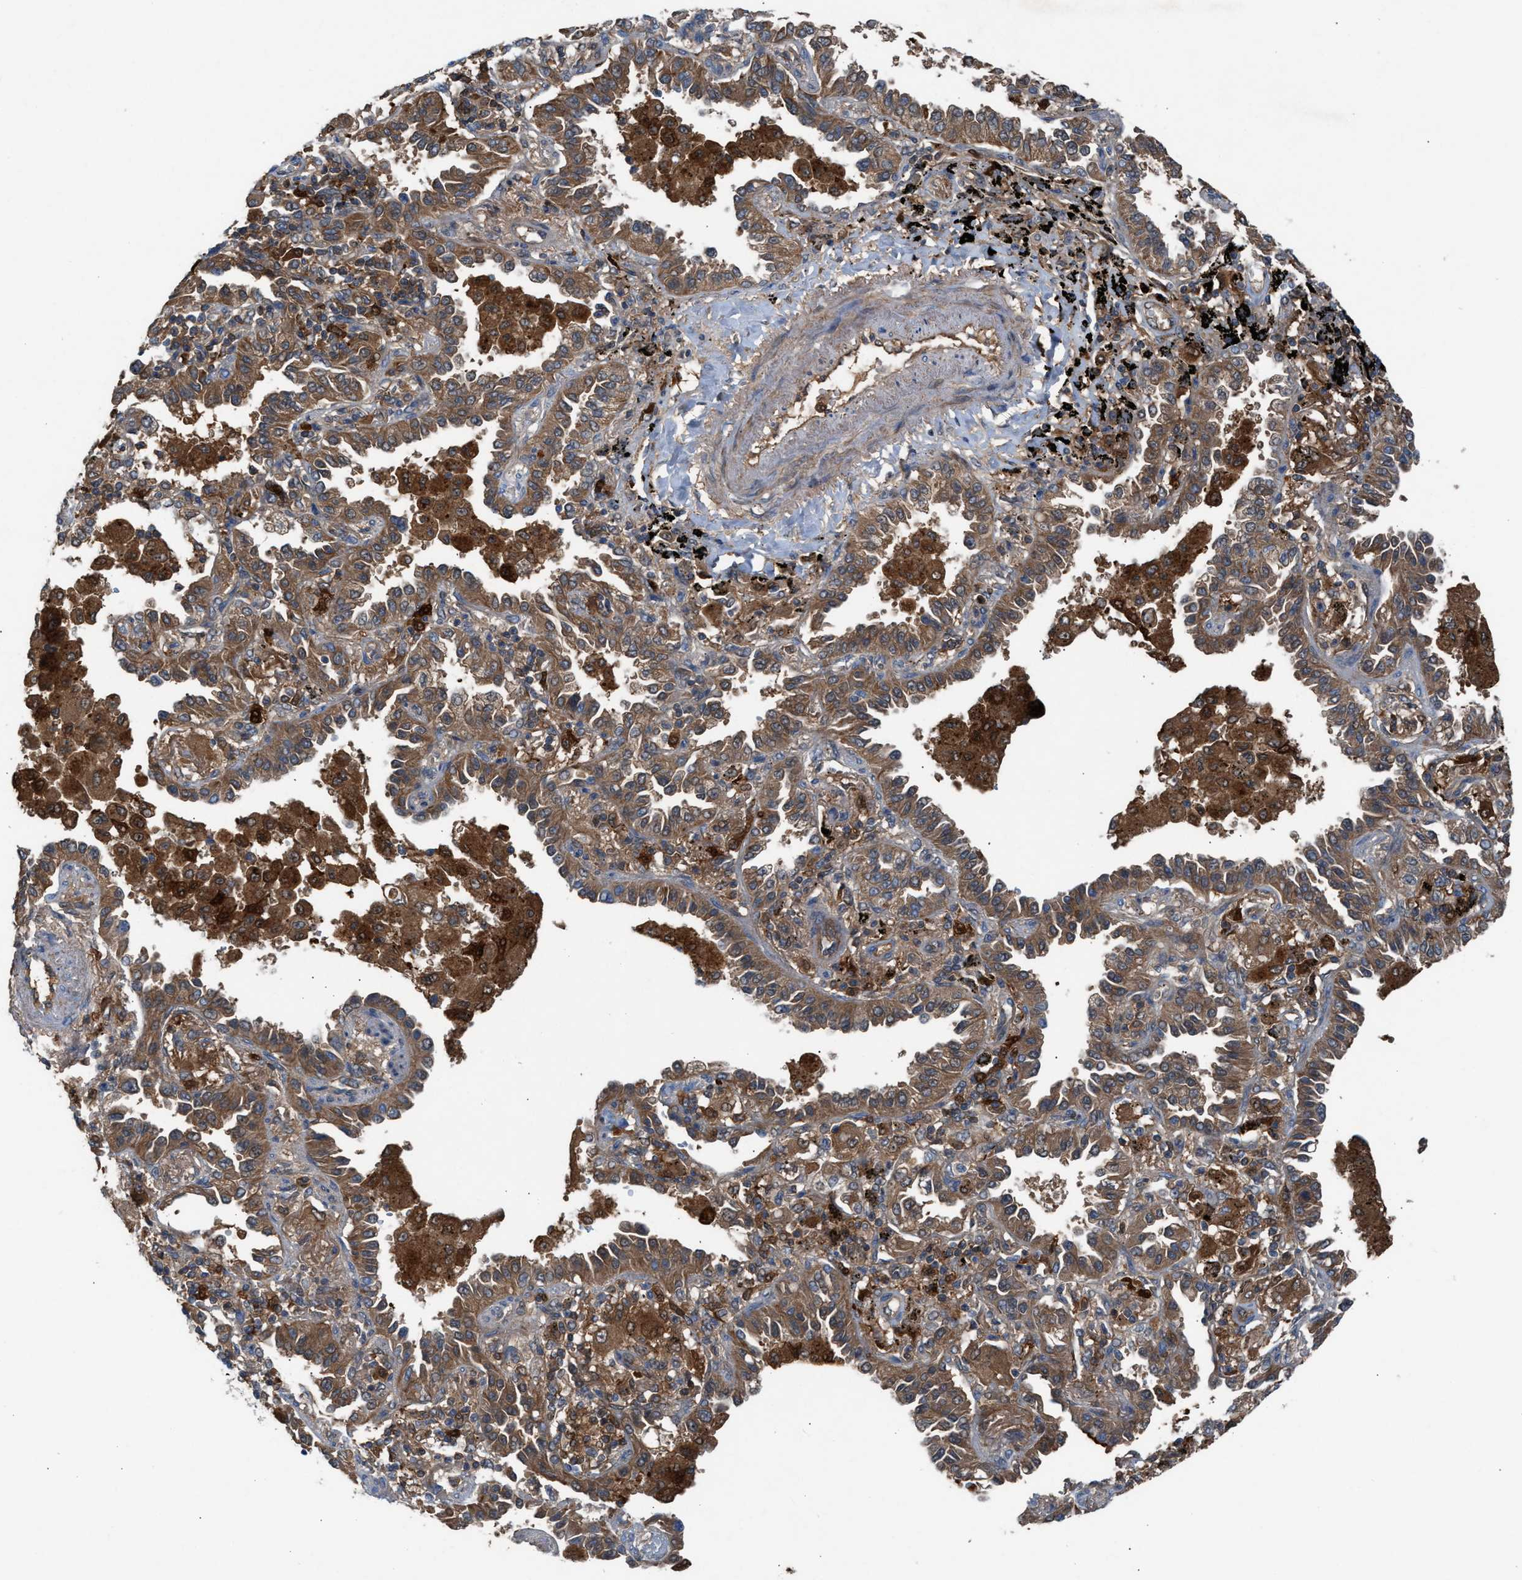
{"staining": {"intensity": "moderate", "quantity": ">75%", "location": "cytoplasmic/membranous"}, "tissue": "lung cancer", "cell_type": "Tumor cells", "image_type": "cancer", "snomed": [{"axis": "morphology", "description": "Normal tissue, NOS"}, {"axis": "morphology", "description": "Adenocarcinoma, NOS"}, {"axis": "topography", "description": "Lung"}], "caption": "Protein staining of adenocarcinoma (lung) tissue exhibits moderate cytoplasmic/membranous positivity in approximately >75% of tumor cells.", "gene": "TPK1", "patient": {"sex": "male", "age": 59}}